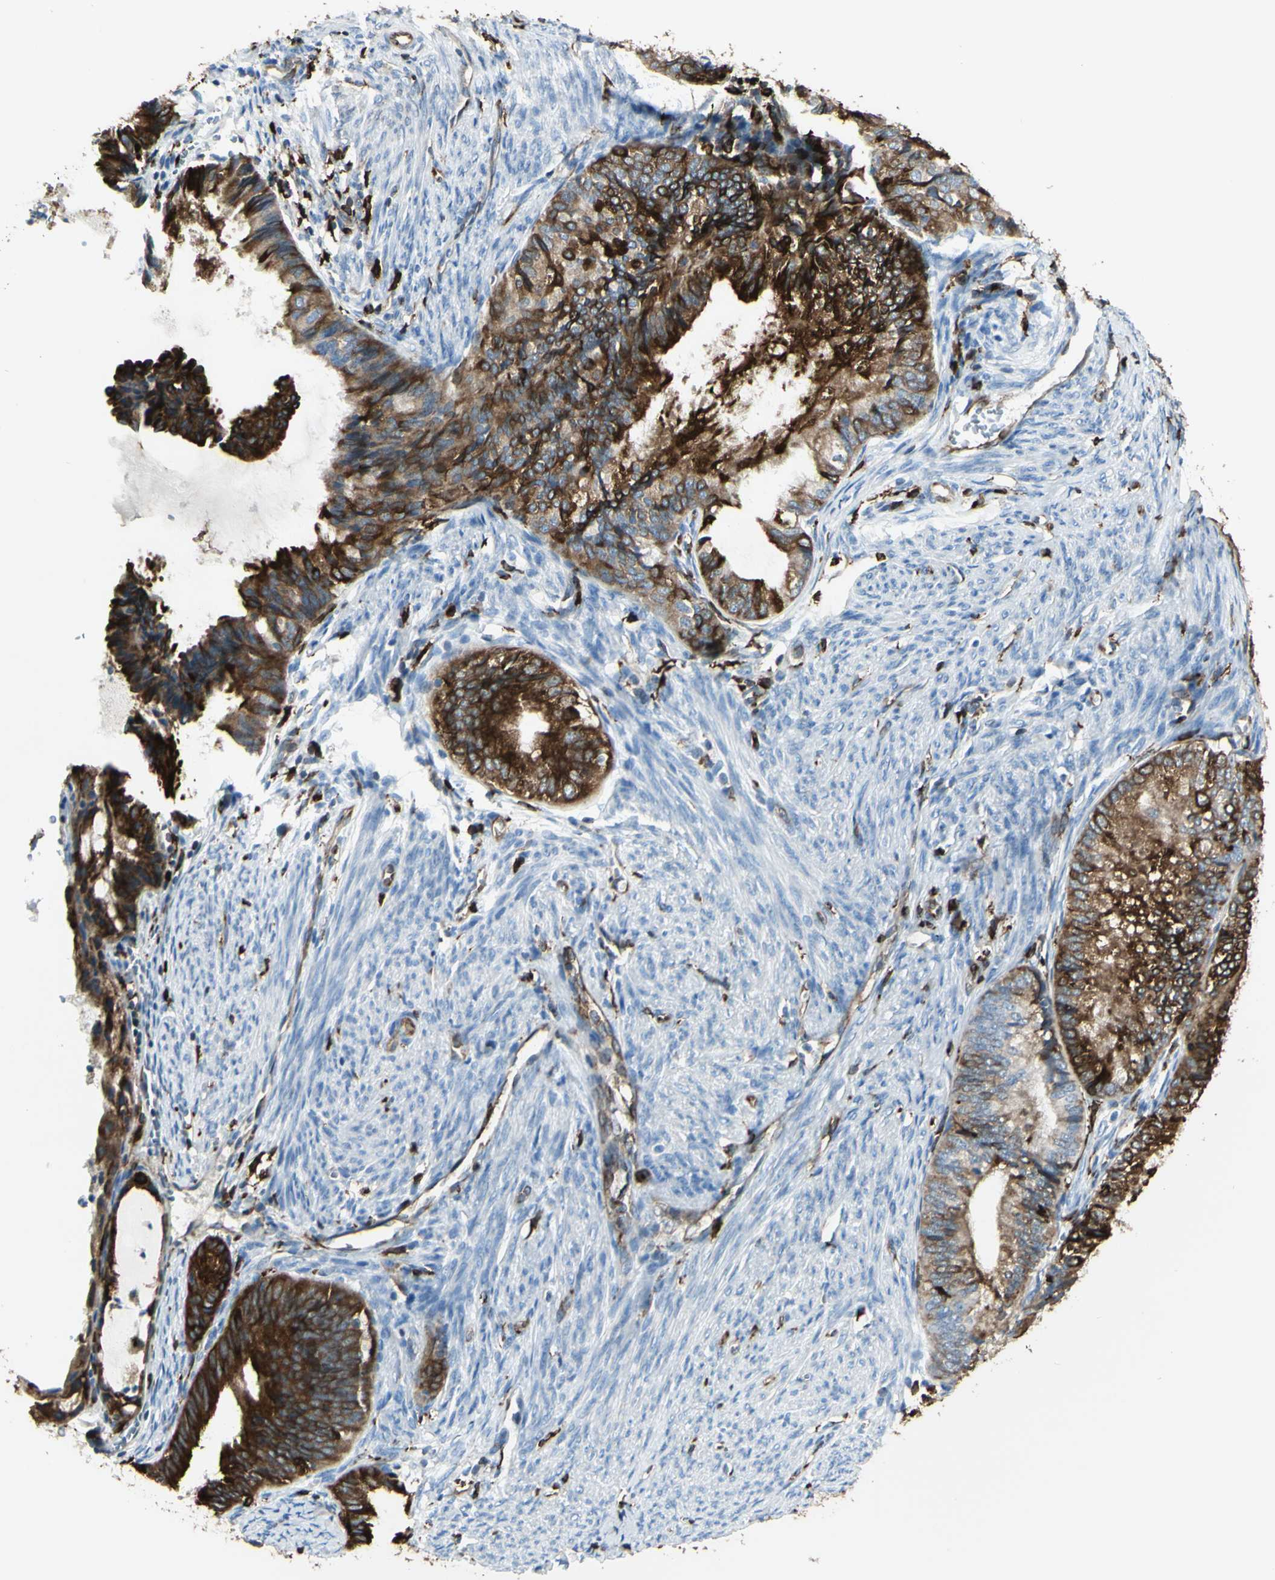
{"staining": {"intensity": "strong", "quantity": ">75%", "location": "cytoplasmic/membranous"}, "tissue": "endometrial cancer", "cell_type": "Tumor cells", "image_type": "cancer", "snomed": [{"axis": "morphology", "description": "Adenocarcinoma, NOS"}, {"axis": "topography", "description": "Endometrium"}], "caption": "DAB (3,3'-diaminobenzidine) immunohistochemical staining of endometrial cancer exhibits strong cytoplasmic/membranous protein staining in approximately >75% of tumor cells.", "gene": "CD74", "patient": {"sex": "female", "age": 86}}